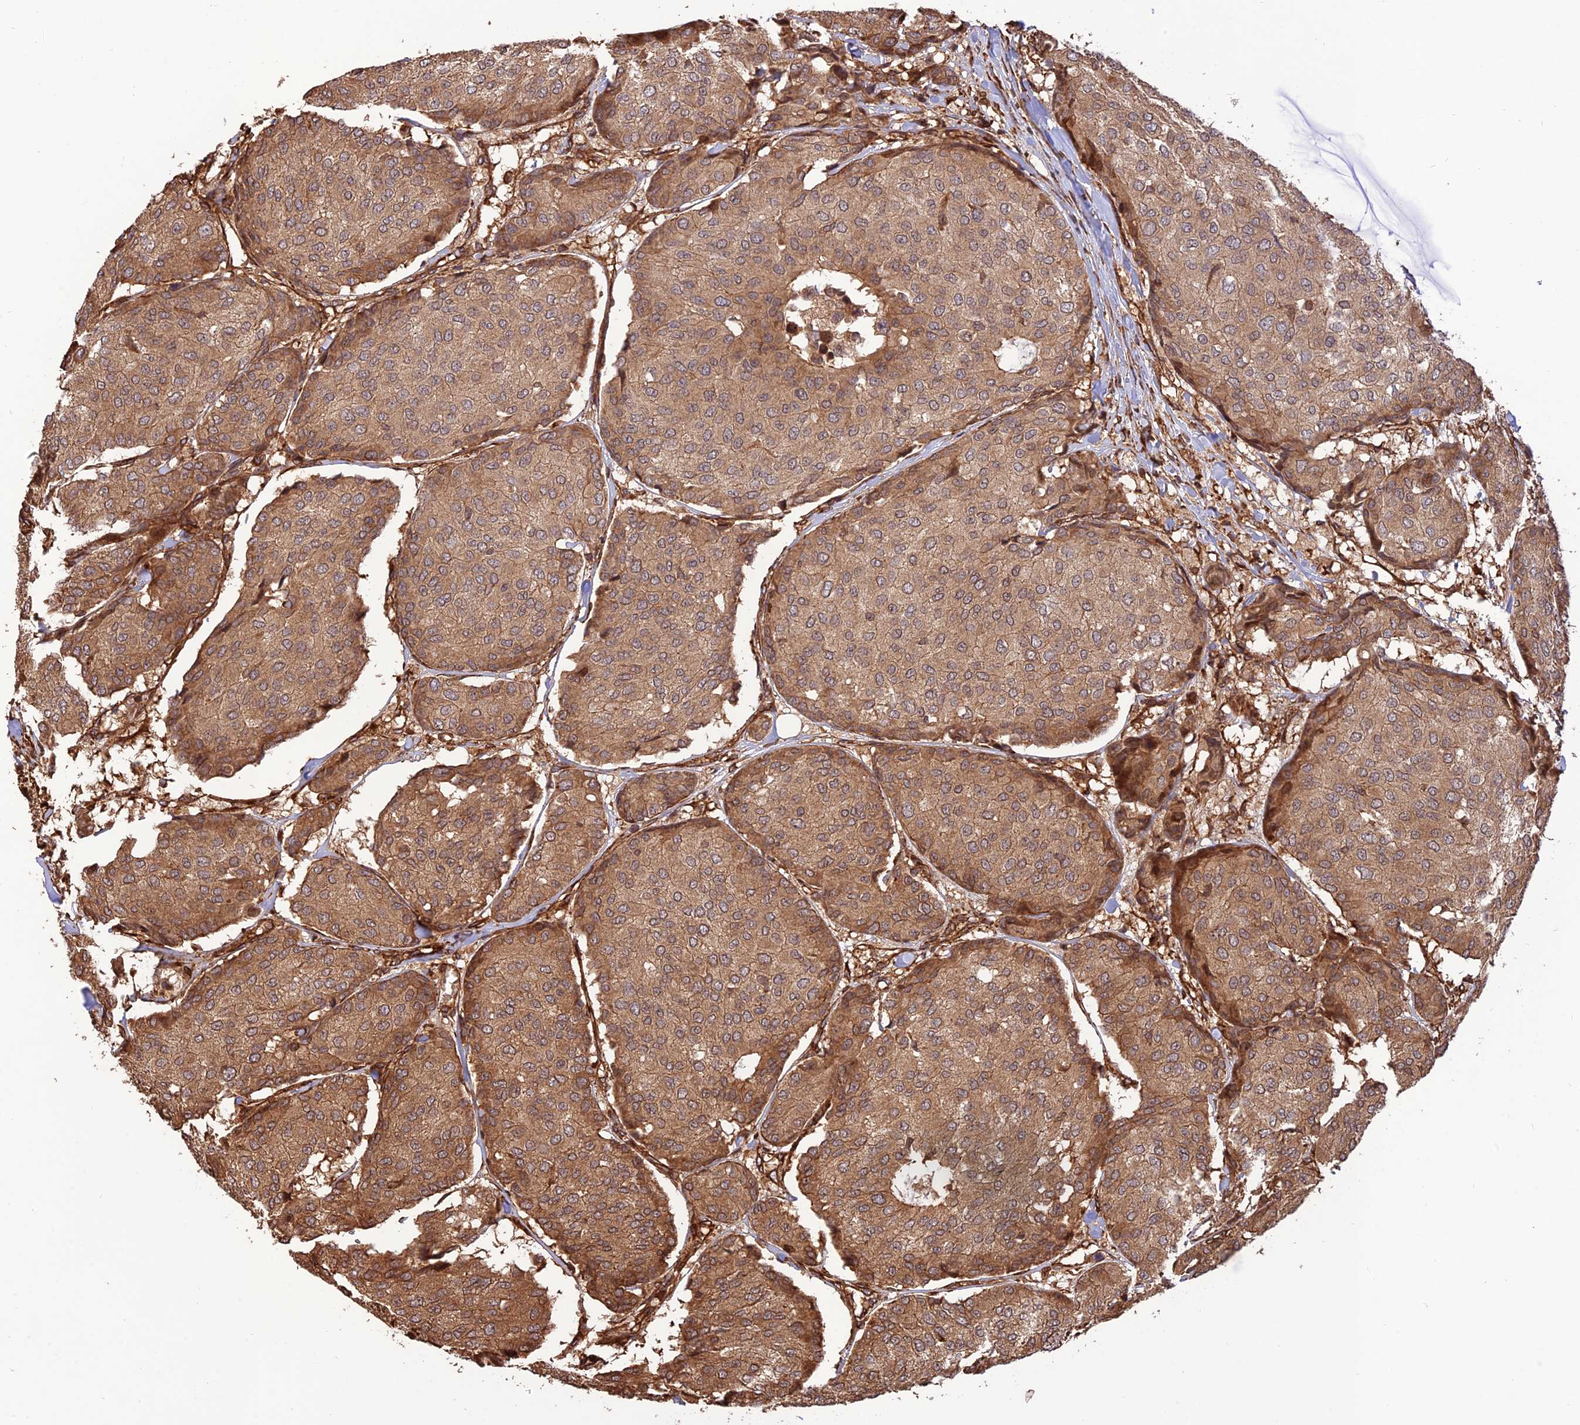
{"staining": {"intensity": "strong", "quantity": ">75%", "location": "cytoplasmic/membranous"}, "tissue": "breast cancer", "cell_type": "Tumor cells", "image_type": "cancer", "snomed": [{"axis": "morphology", "description": "Duct carcinoma"}, {"axis": "topography", "description": "Breast"}], "caption": "A high amount of strong cytoplasmic/membranous positivity is identified in approximately >75% of tumor cells in breast cancer (infiltrating ductal carcinoma) tissue.", "gene": "CREBL2", "patient": {"sex": "female", "age": 75}}